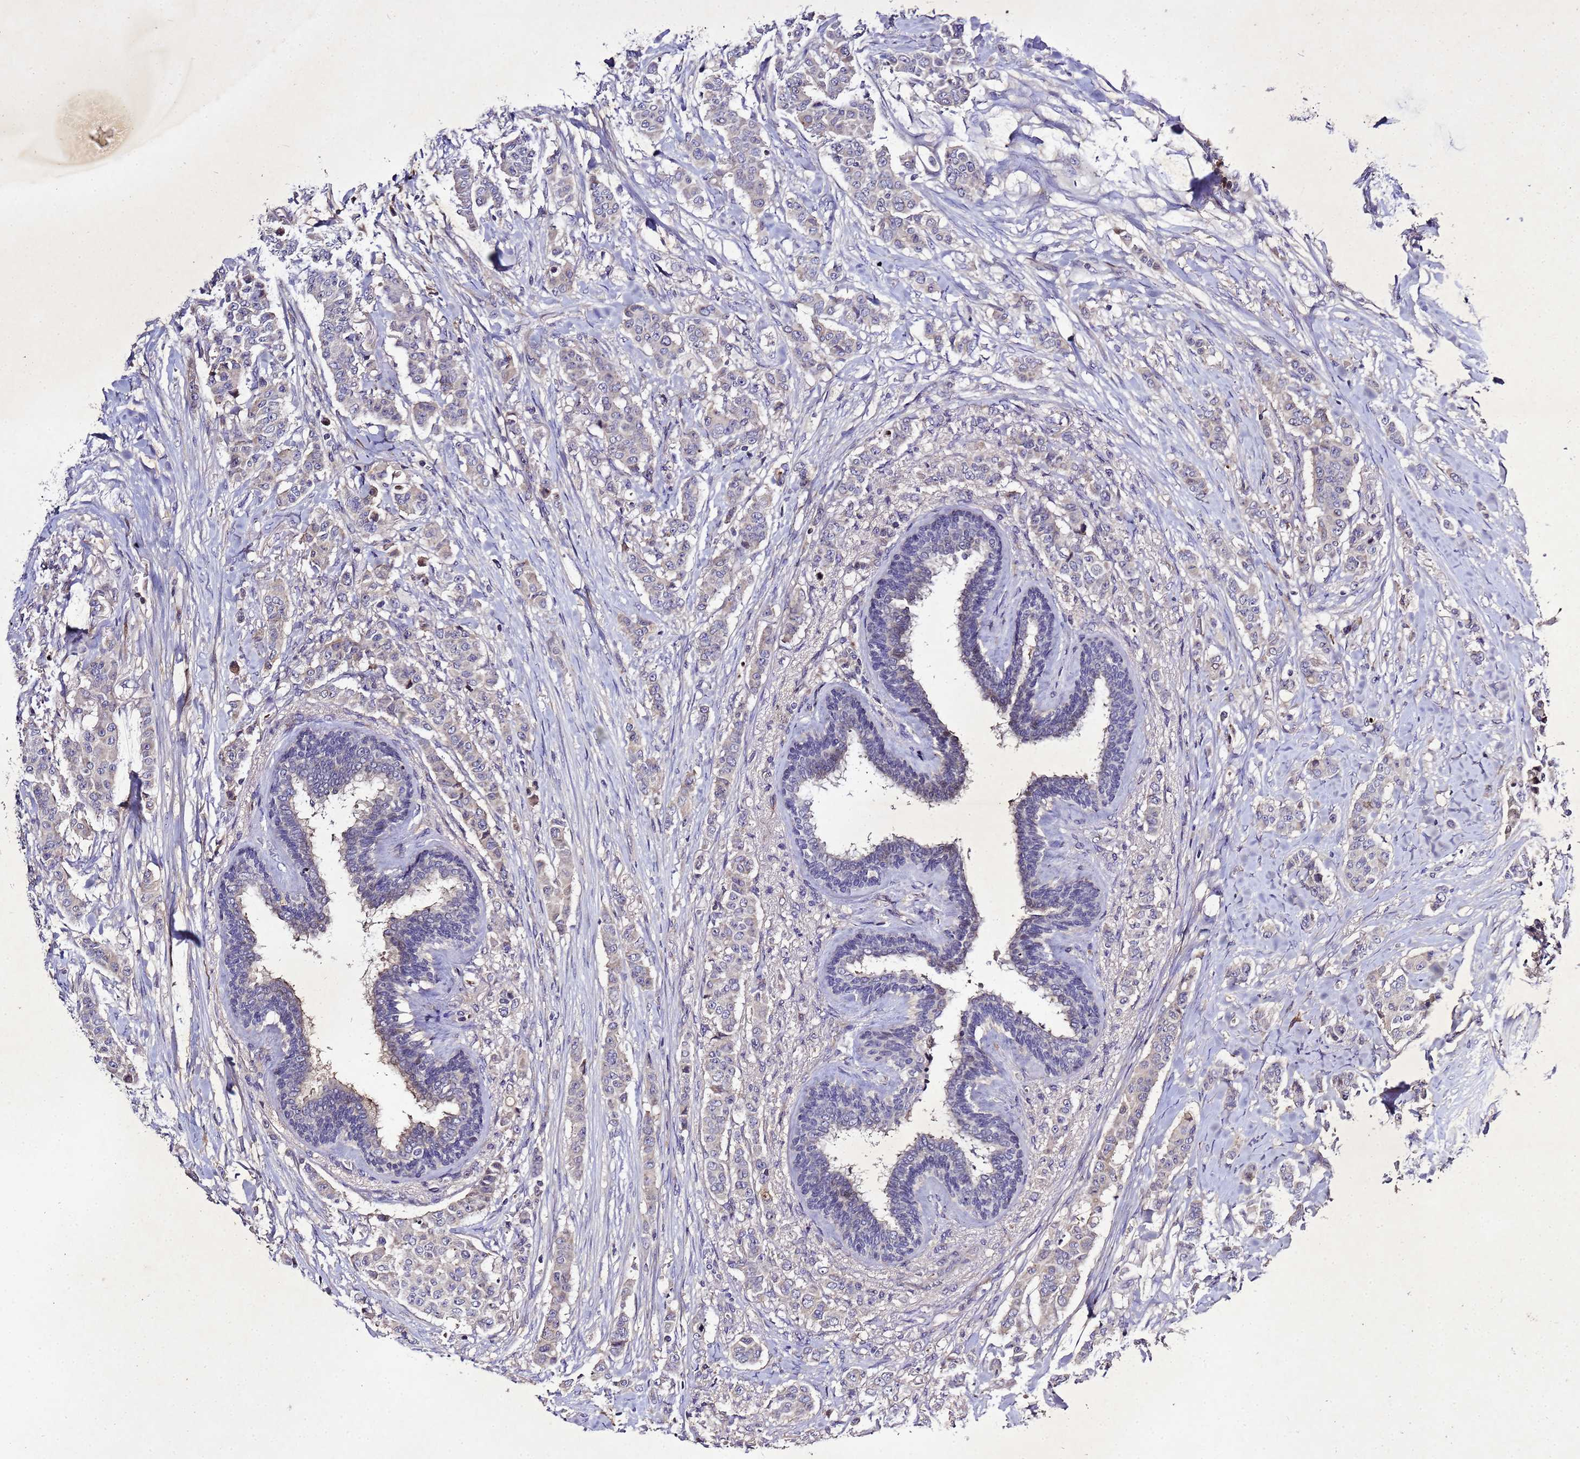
{"staining": {"intensity": "negative", "quantity": "none", "location": "none"}, "tissue": "breast cancer", "cell_type": "Tumor cells", "image_type": "cancer", "snomed": [{"axis": "morphology", "description": "Duct carcinoma"}, {"axis": "topography", "description": "Breast"}], "caption": "IHC histopathology image of breast intraductal carcinoma stained for a protein (brown), which demonstrates no expression in tumor cells.", "gene": "SV2B", "patient": {"sex": "female", "age": 40}}